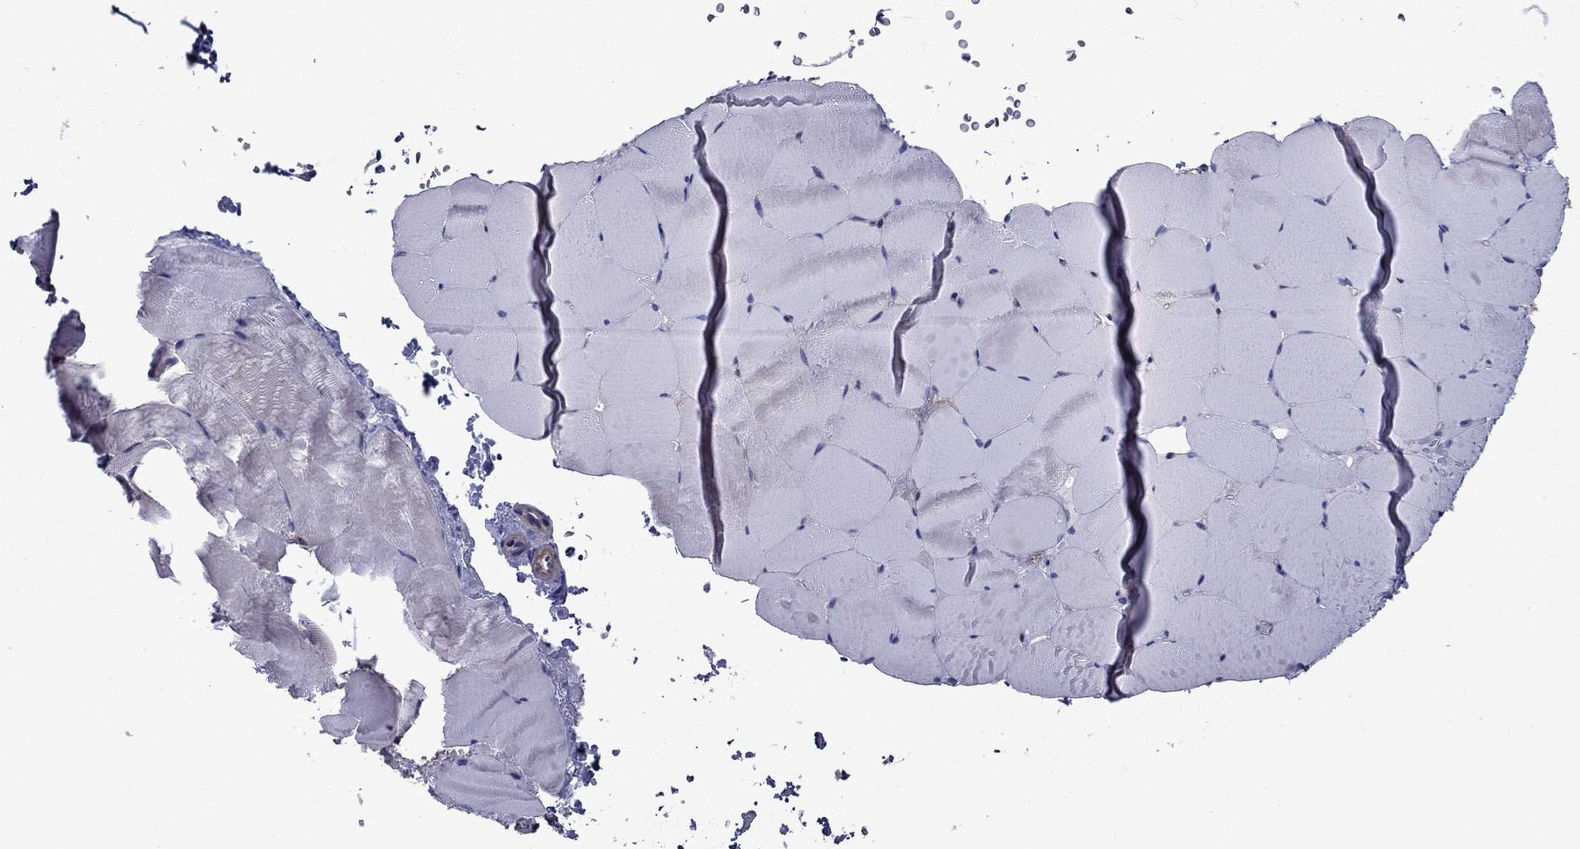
{"staining": {"intensity": "negative", "quantity": "none", "location": "none"}, "tissue": "skeletal muscle", "cell_type": "Myocytes", "image_type": "normal", "snomed": [{"axis": "morphology", "description": "Normal tissue, NOS"}, {"axis": "topography", "description": "Skeletal muscle"}], "caption": "The image demonstrates no significant staining in myocytes of skeletal muscle.", "gene": "HSPG2", "patient": {"sex": "female", "age": 37}}